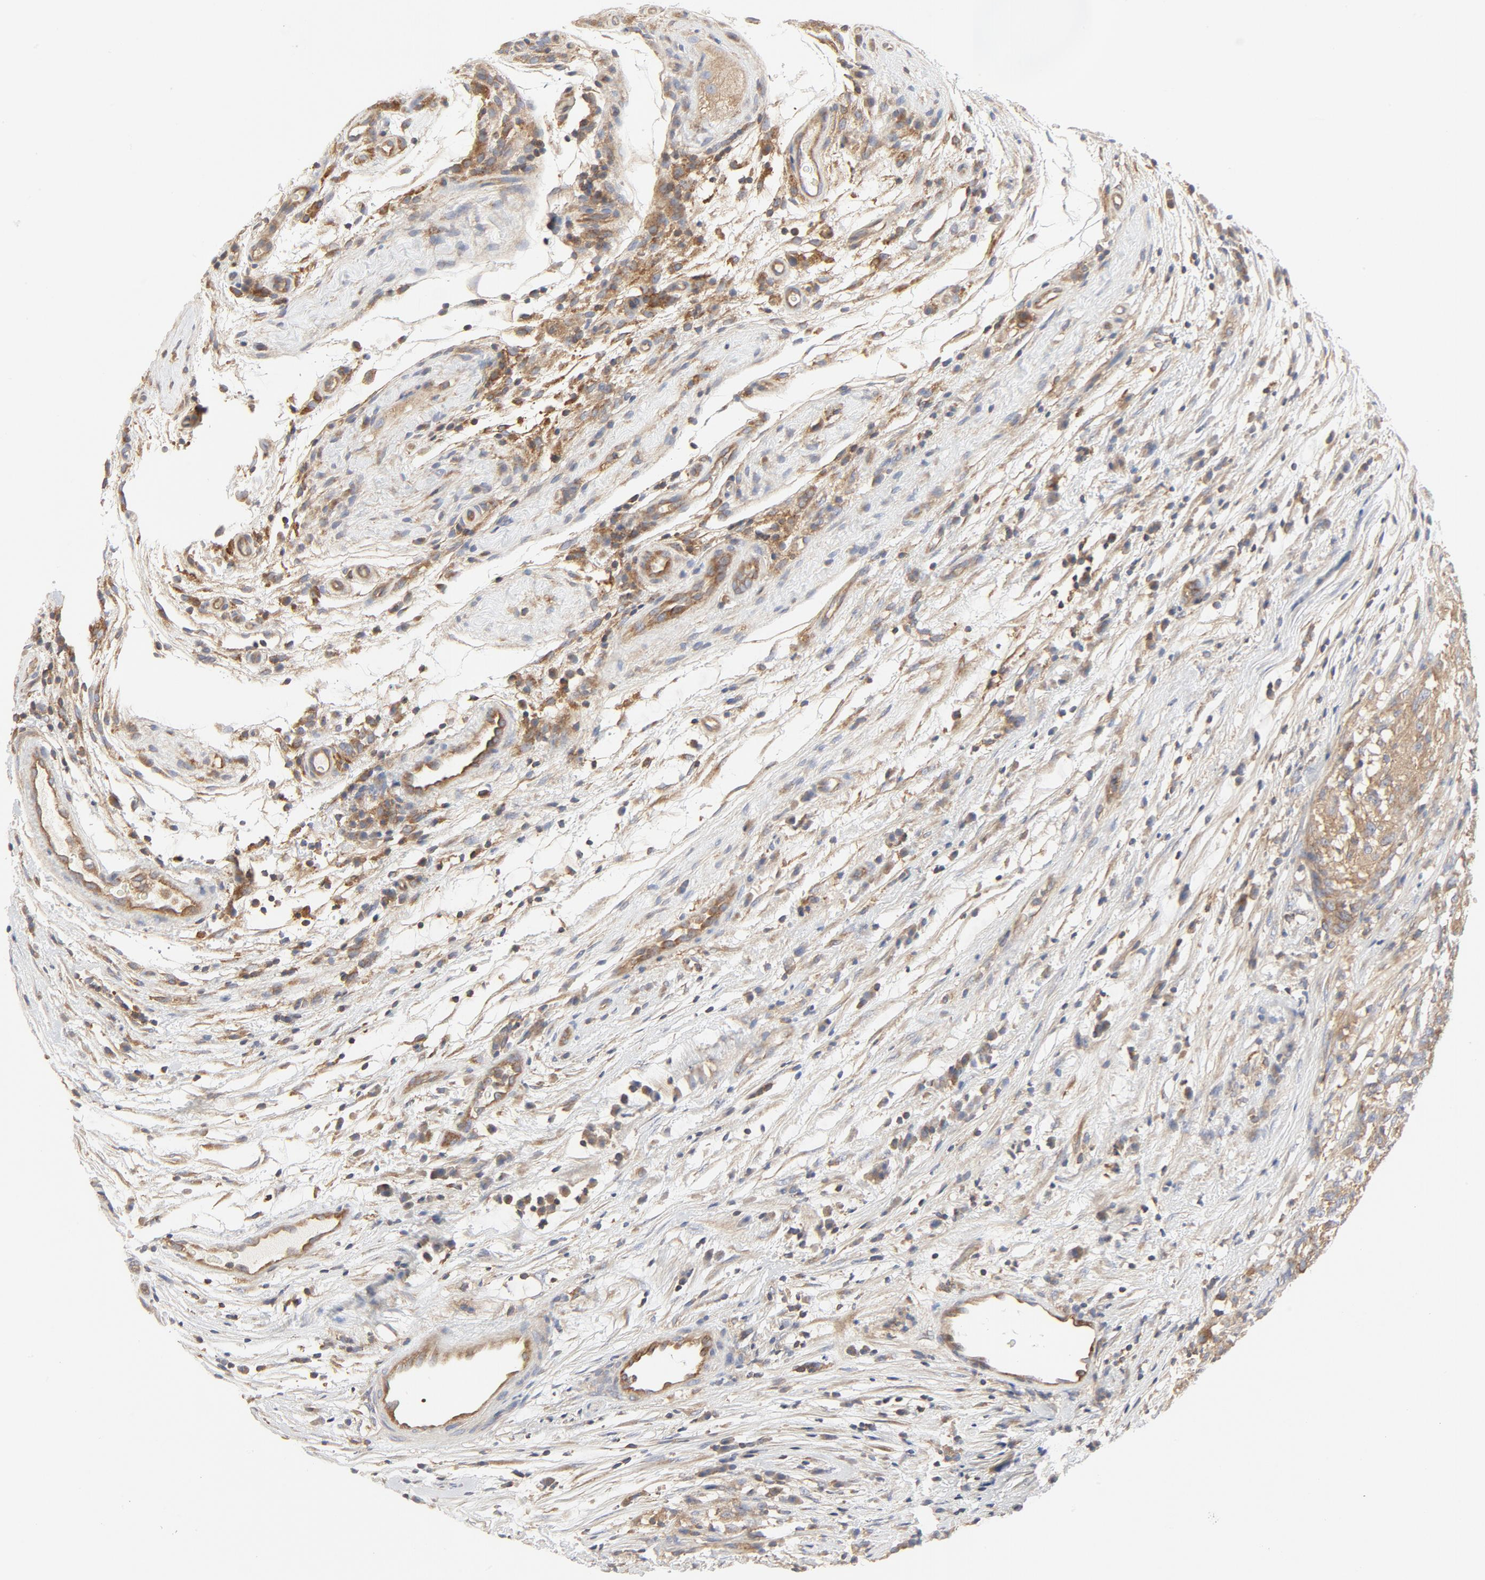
{"staining": {"intensity": "moderate", "quantity": ">75%", "location": "cytoplasmic/membranous"}, "tissue": "testis cancer", "cell_type": "Tumor cells", "image_type": "cancer", "snomed": [{"axis": "morphology", "description": "Carcinoma, Embryonal, NOS"}, {"axis": "topography", "description": "Testis"}], "caption": "This micrograph demonstrates IHC staining of testis embryonal carcinoma, with medium moderate cytoplasmic/membranous positivity in about >75% of tumor cells.", "gene": "RABEP1", "patient": {"sex": "male", "age": 26}}